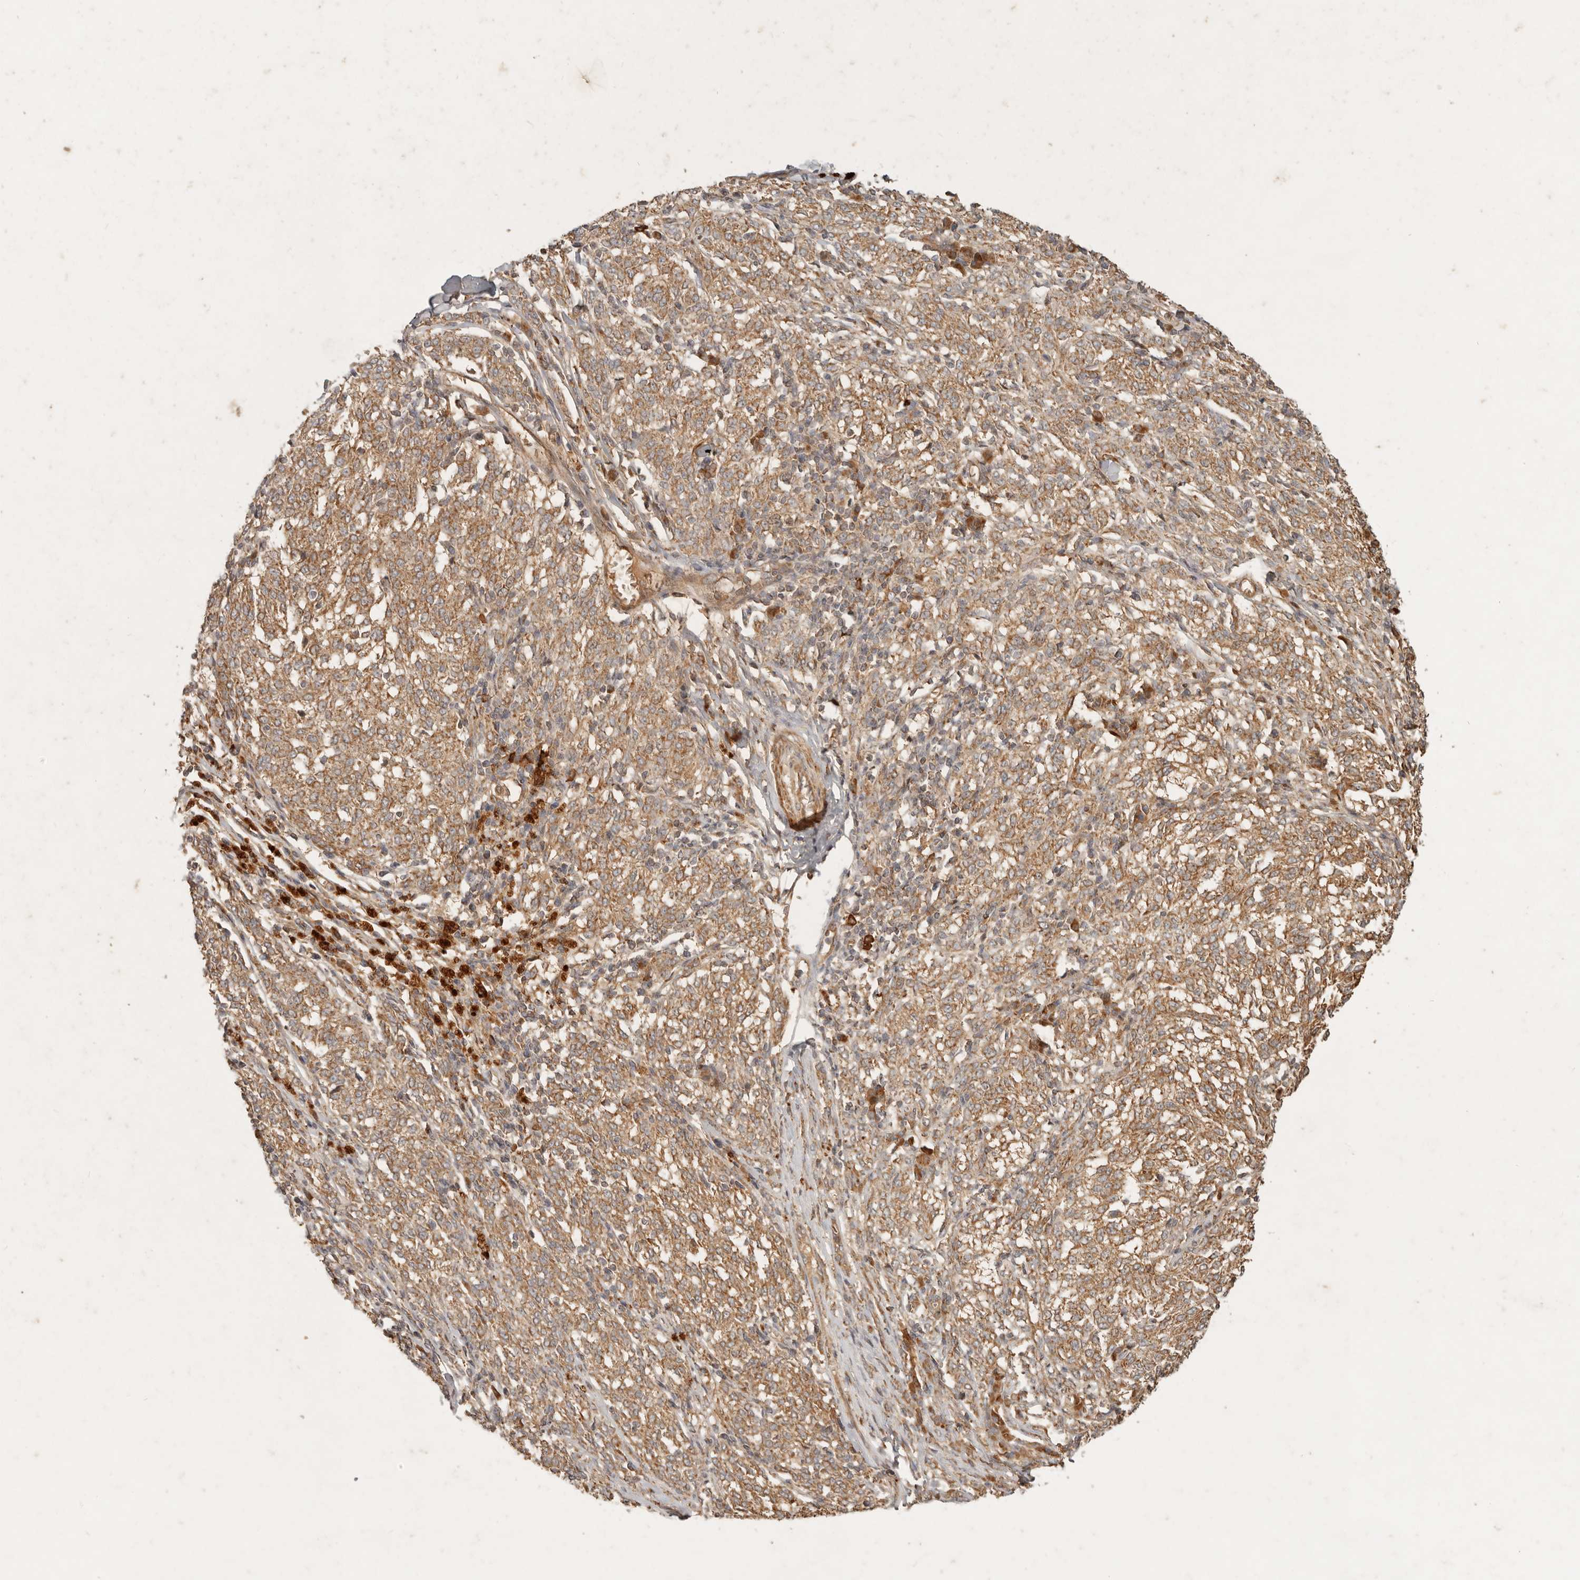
{"staining": {"intensity": "moderate", "quantity": ">75%", "location": "cytoplasmic/membranous"}, "tissue": "melanoma", "cell_type": "Tumor cells", "image_type": "cancer", "snomed": [{"axis": "morphology", "description": "Malignant melanoma, NOS"}, {"axis": "topography", "description": "Skin"}], "caption": "This is an image of IHC staining of malignant melanoma, which shows moderate expression in the cytoplasmic/membranous of tumor cells.", "gene": "CLEC4C", "patient": {"sex": "female", "age": 72}}